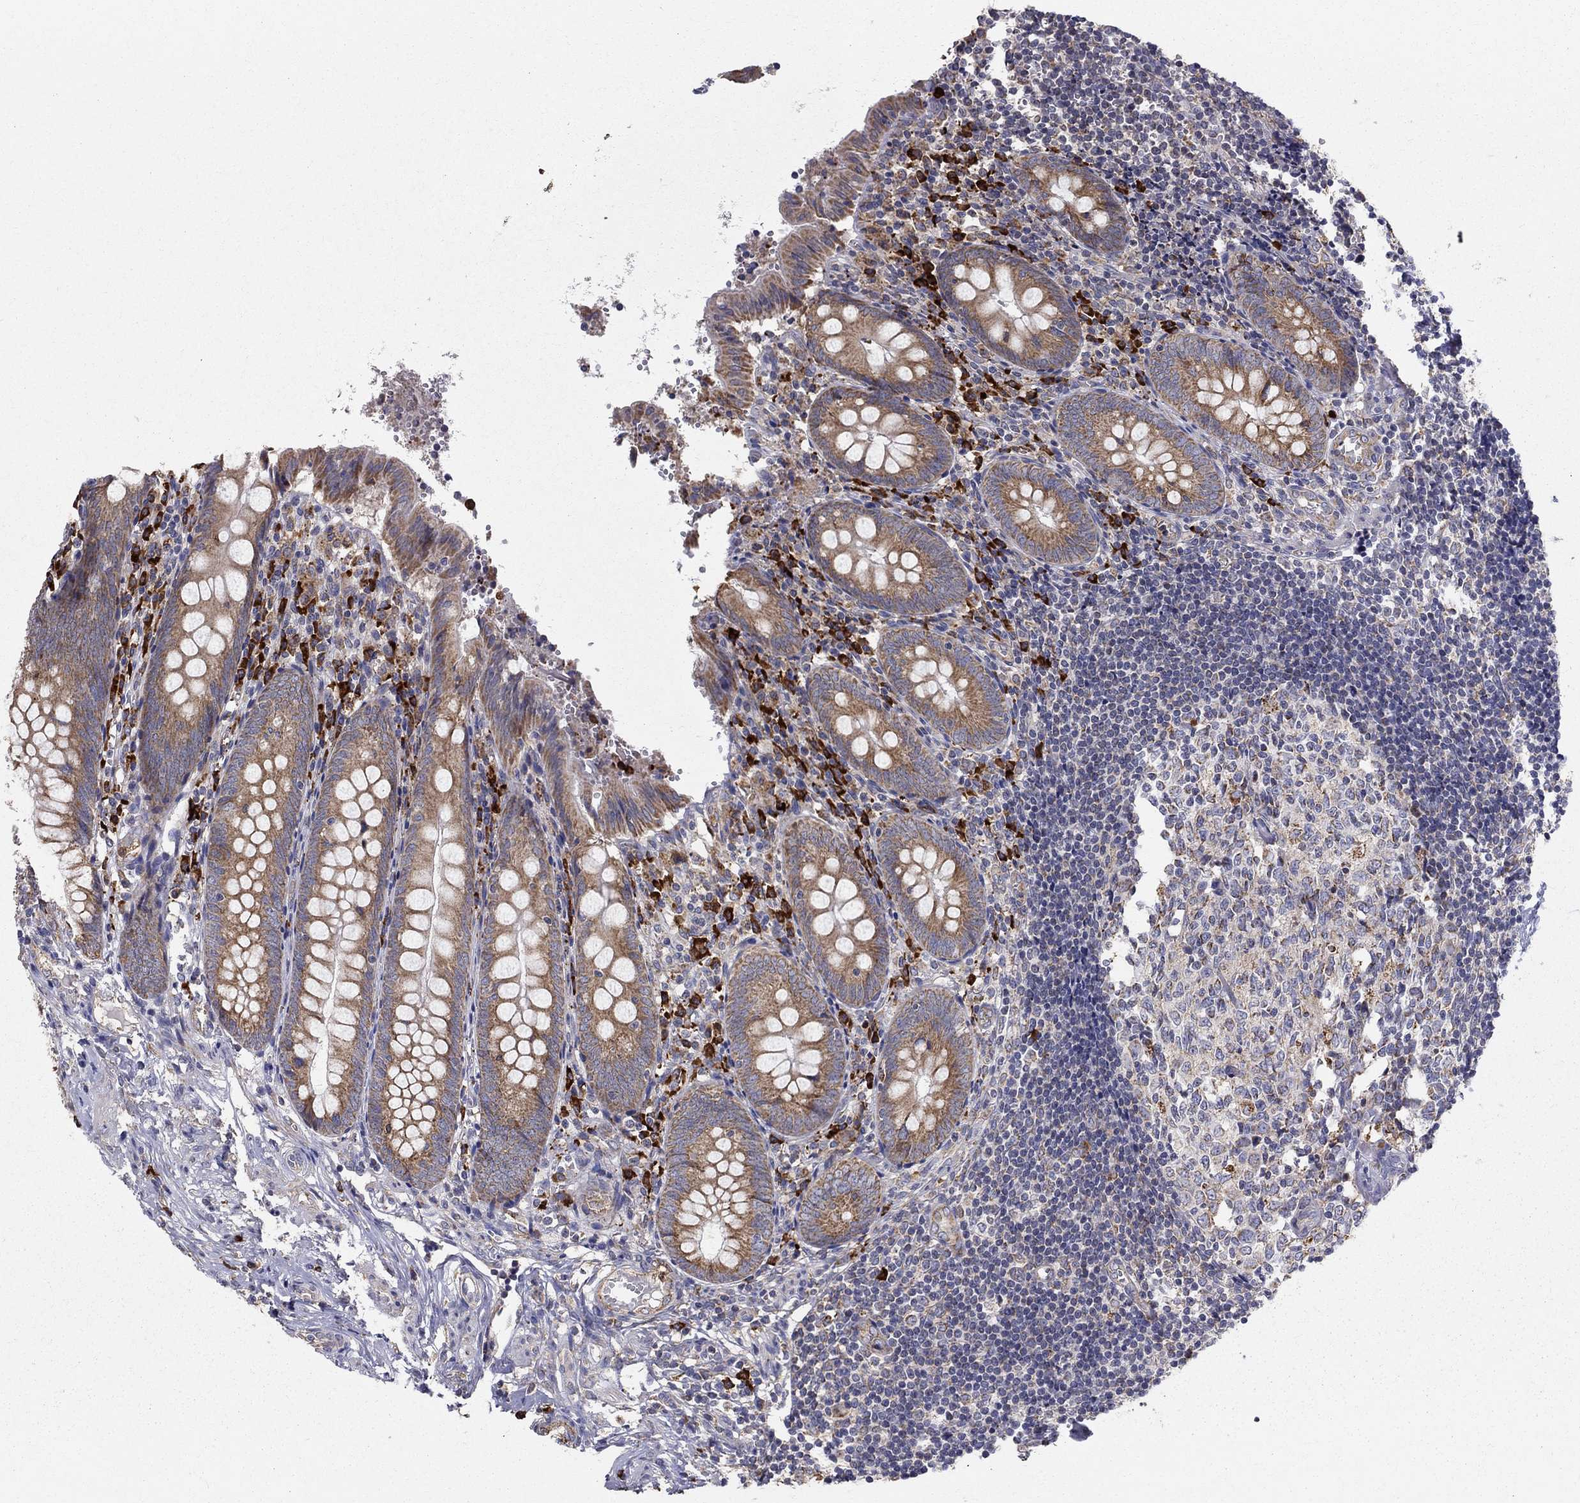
{"staining": {"intensity": "negative", "quantity": "none", "location": "none"}, "tissue": "appendix", "cell_type": "Glandular cells", "image_type": "normal", "snomed": [{"axis": "morphology", "description": "Normal tissue, NOS"}, {"axis": "topography", "description": "Appendix"}], "caption": "High magnification brightfield microscopy of benign appendix stained with DAB (3,3'-diaminobenzidine) (brown) and counterstained with hematoxylin (blue): glandular cells show no significant expression. (DAB immunohistochemistry with hematoxylin counter stain).", "gene": "PRDX4", "patient": {"sex": "female", "age": 23}}